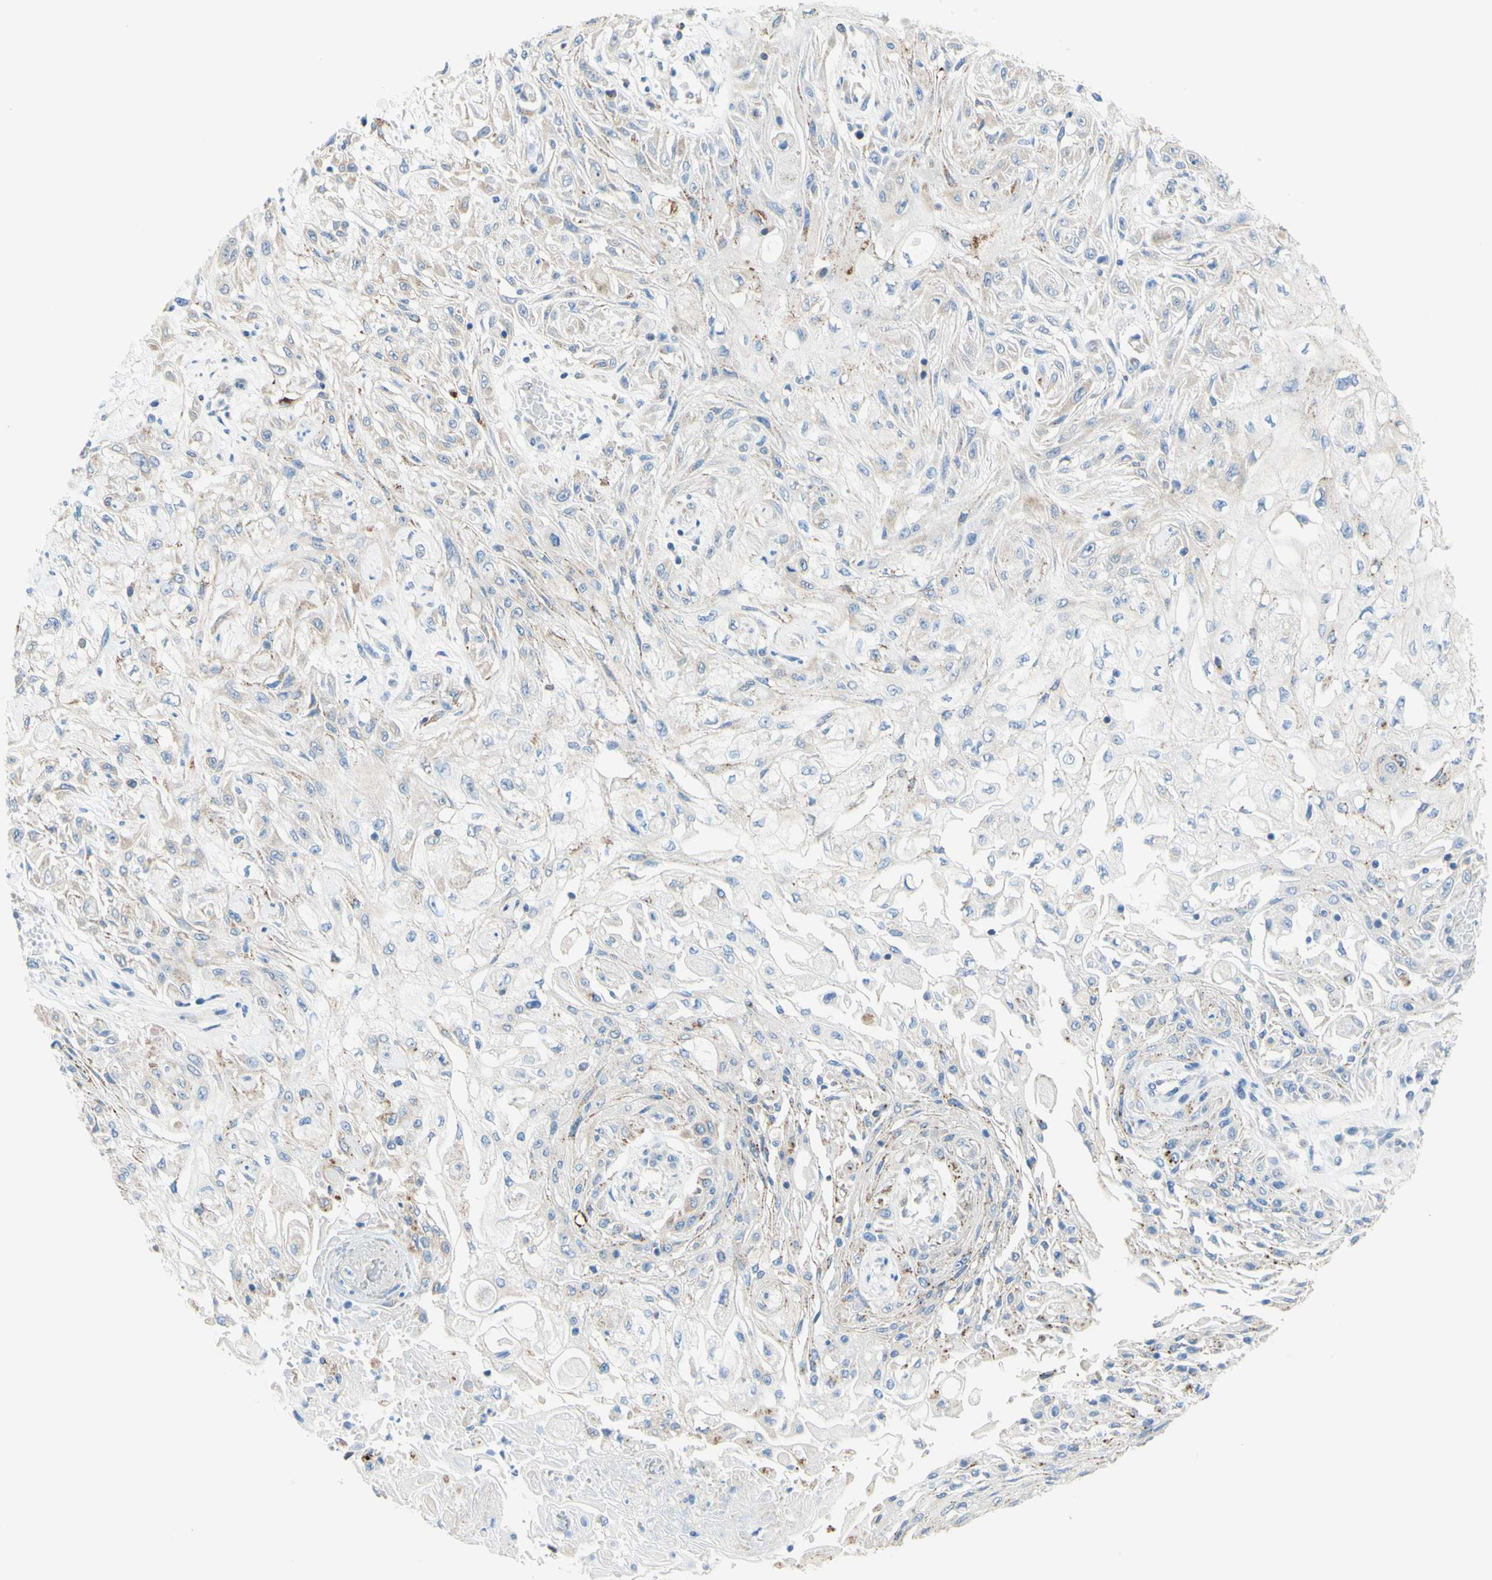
{"staining": {"intensity": "weak", "quantity": "<25%", "location": "cytoplasmic/membranous"}, "tissue": "skin cancer", "cell_type": "Tumor cells", "image_type": "cancer", "snomed": [{"axis": "morphology", "description": "Squamous cell carcinoma, NOS"}, {"axis": "topography", "description": "Skin"}], "caption": "DAB (3,3'-diaminobenzidine) immunohistochemical staining of human skin cancer reveals no significant expression in tumor cells.", "gene": "RETREG2", "patient": {"sex": "male", "age": 75}}